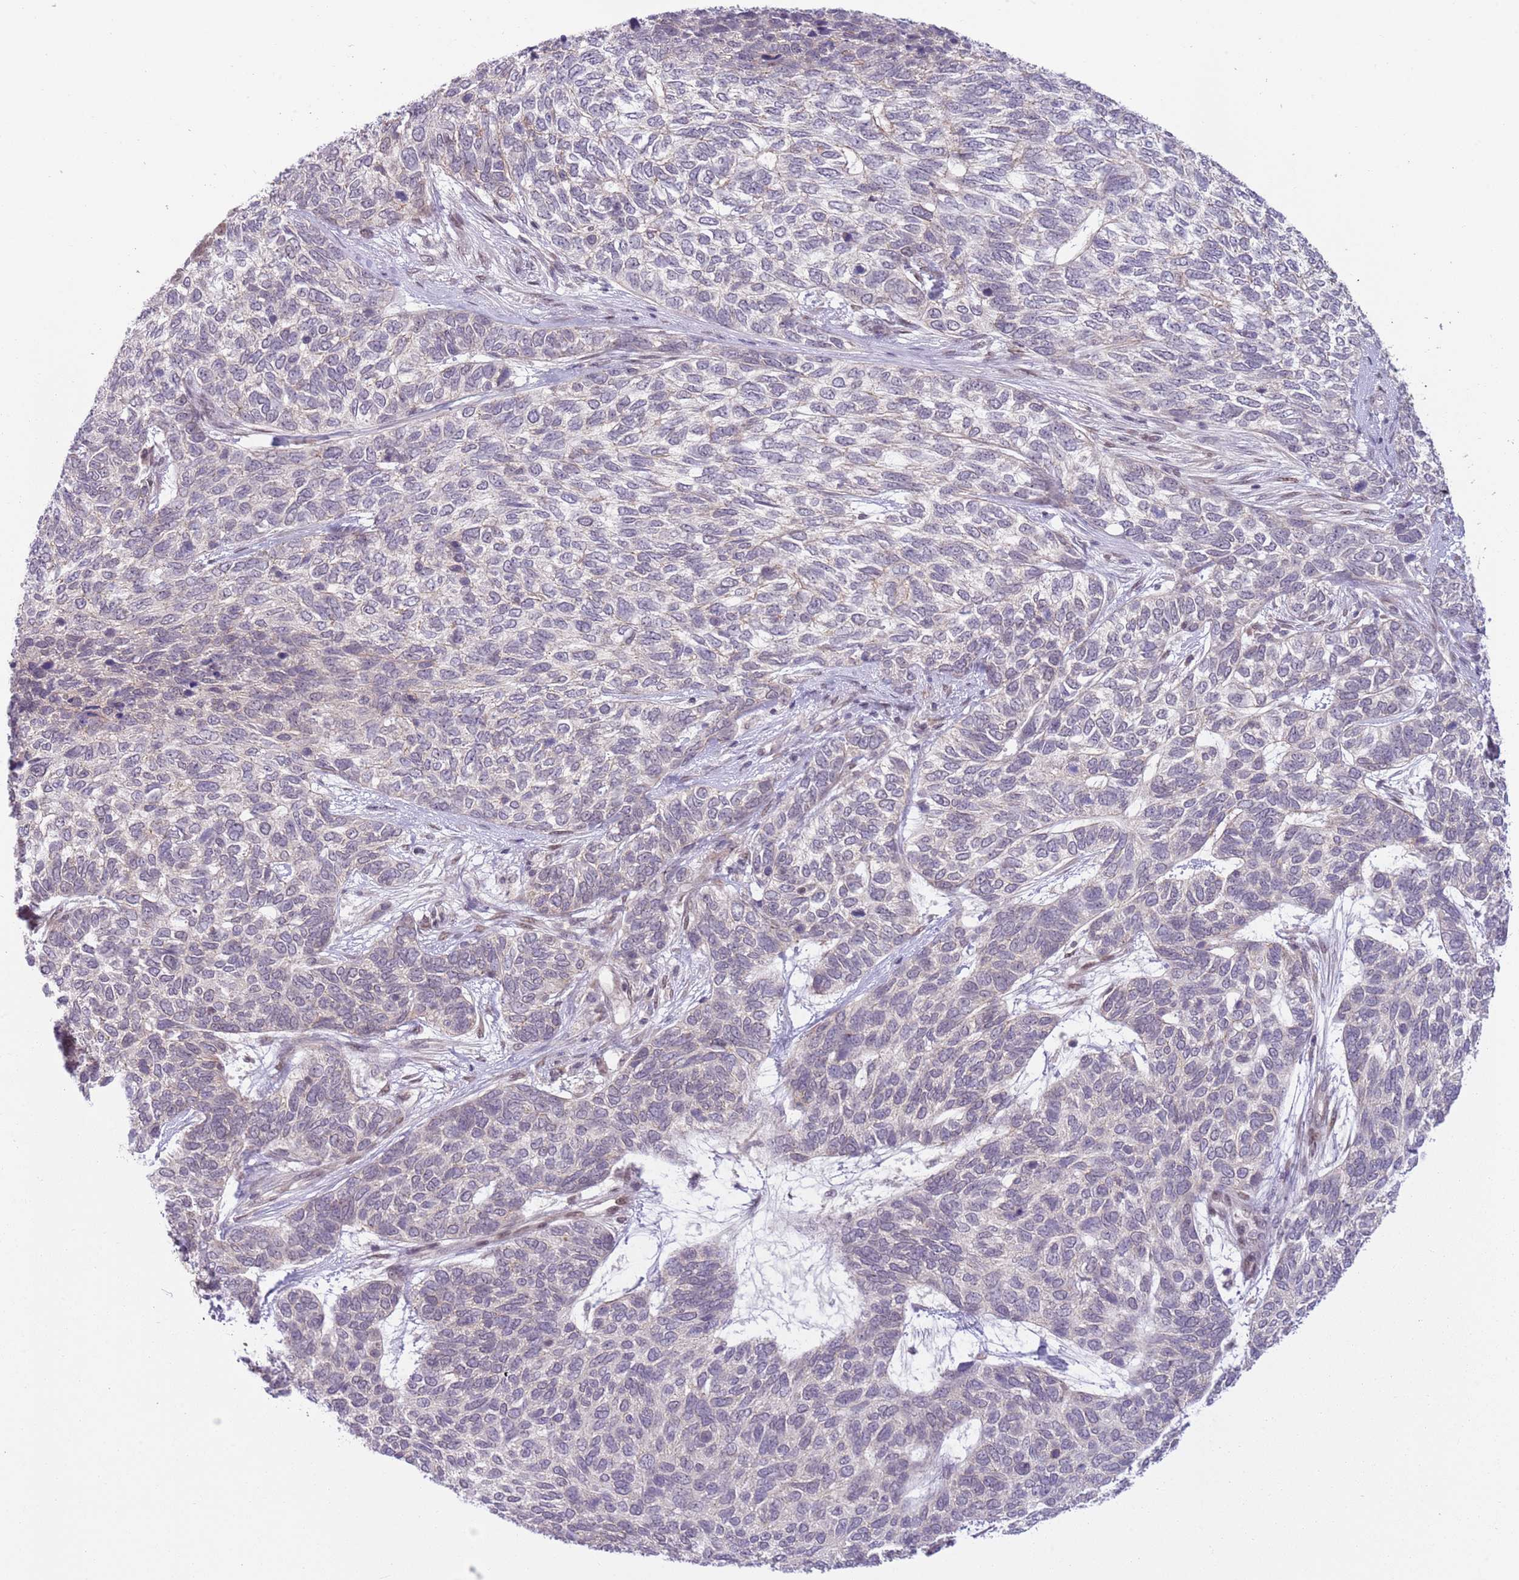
{"staining": {"intensity": "negative", "quantity": "none", "location": "none"}, "tissue": "skin cancer", "cell_type": "Tumor cells", "image_type": "cancer", "snomed": [{"axis": "morphology", "description": "Basal cell carcinoma"}, {"axis": "topography", "description": "Skin"}], "caption": "There is no significant positivity in tumor cells of basal cell carcinoma (skin). Nuclei are stained in blue.", "gene": "TM2D1", "patient": {"sex": "female", "age": 65}}